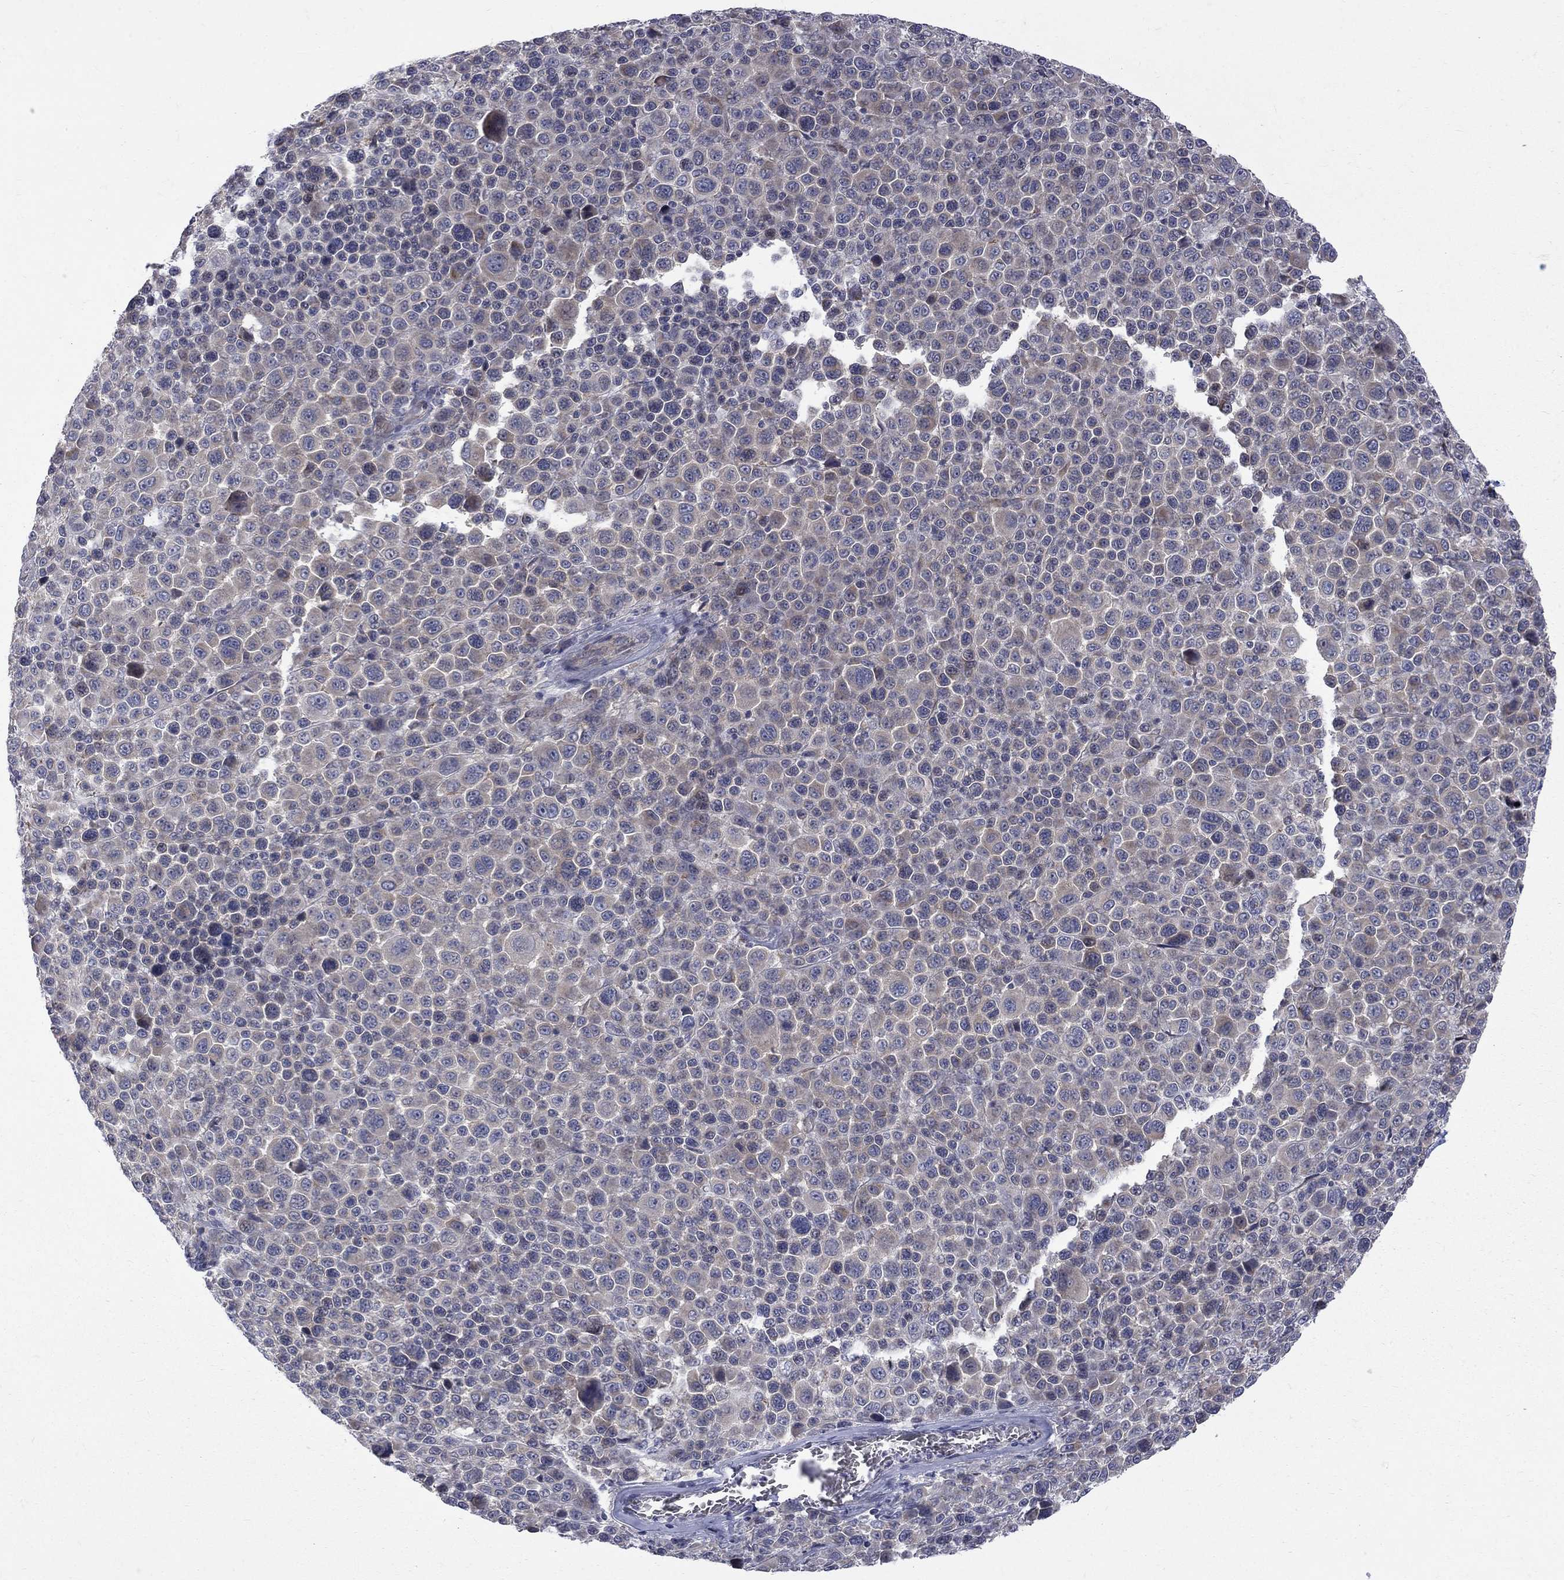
{"staining": {"intensity": "negative", "quantity": "none", "location": "none"}, "tissue": "melanoma", "cell_type": "Tumor cells", "image_type": "cancer", "snomed": [{"axis": "morphology", "description": "Malignant melanoma, NOS"}, {"axis": "topography", "description": "Skin"}], "caption": "This is a micrograph of IHC staining of melanoma, which shows no positivity in tumor cells.", "gene": "SH2B1", "patient": {"sex": "female", "age": 57}}